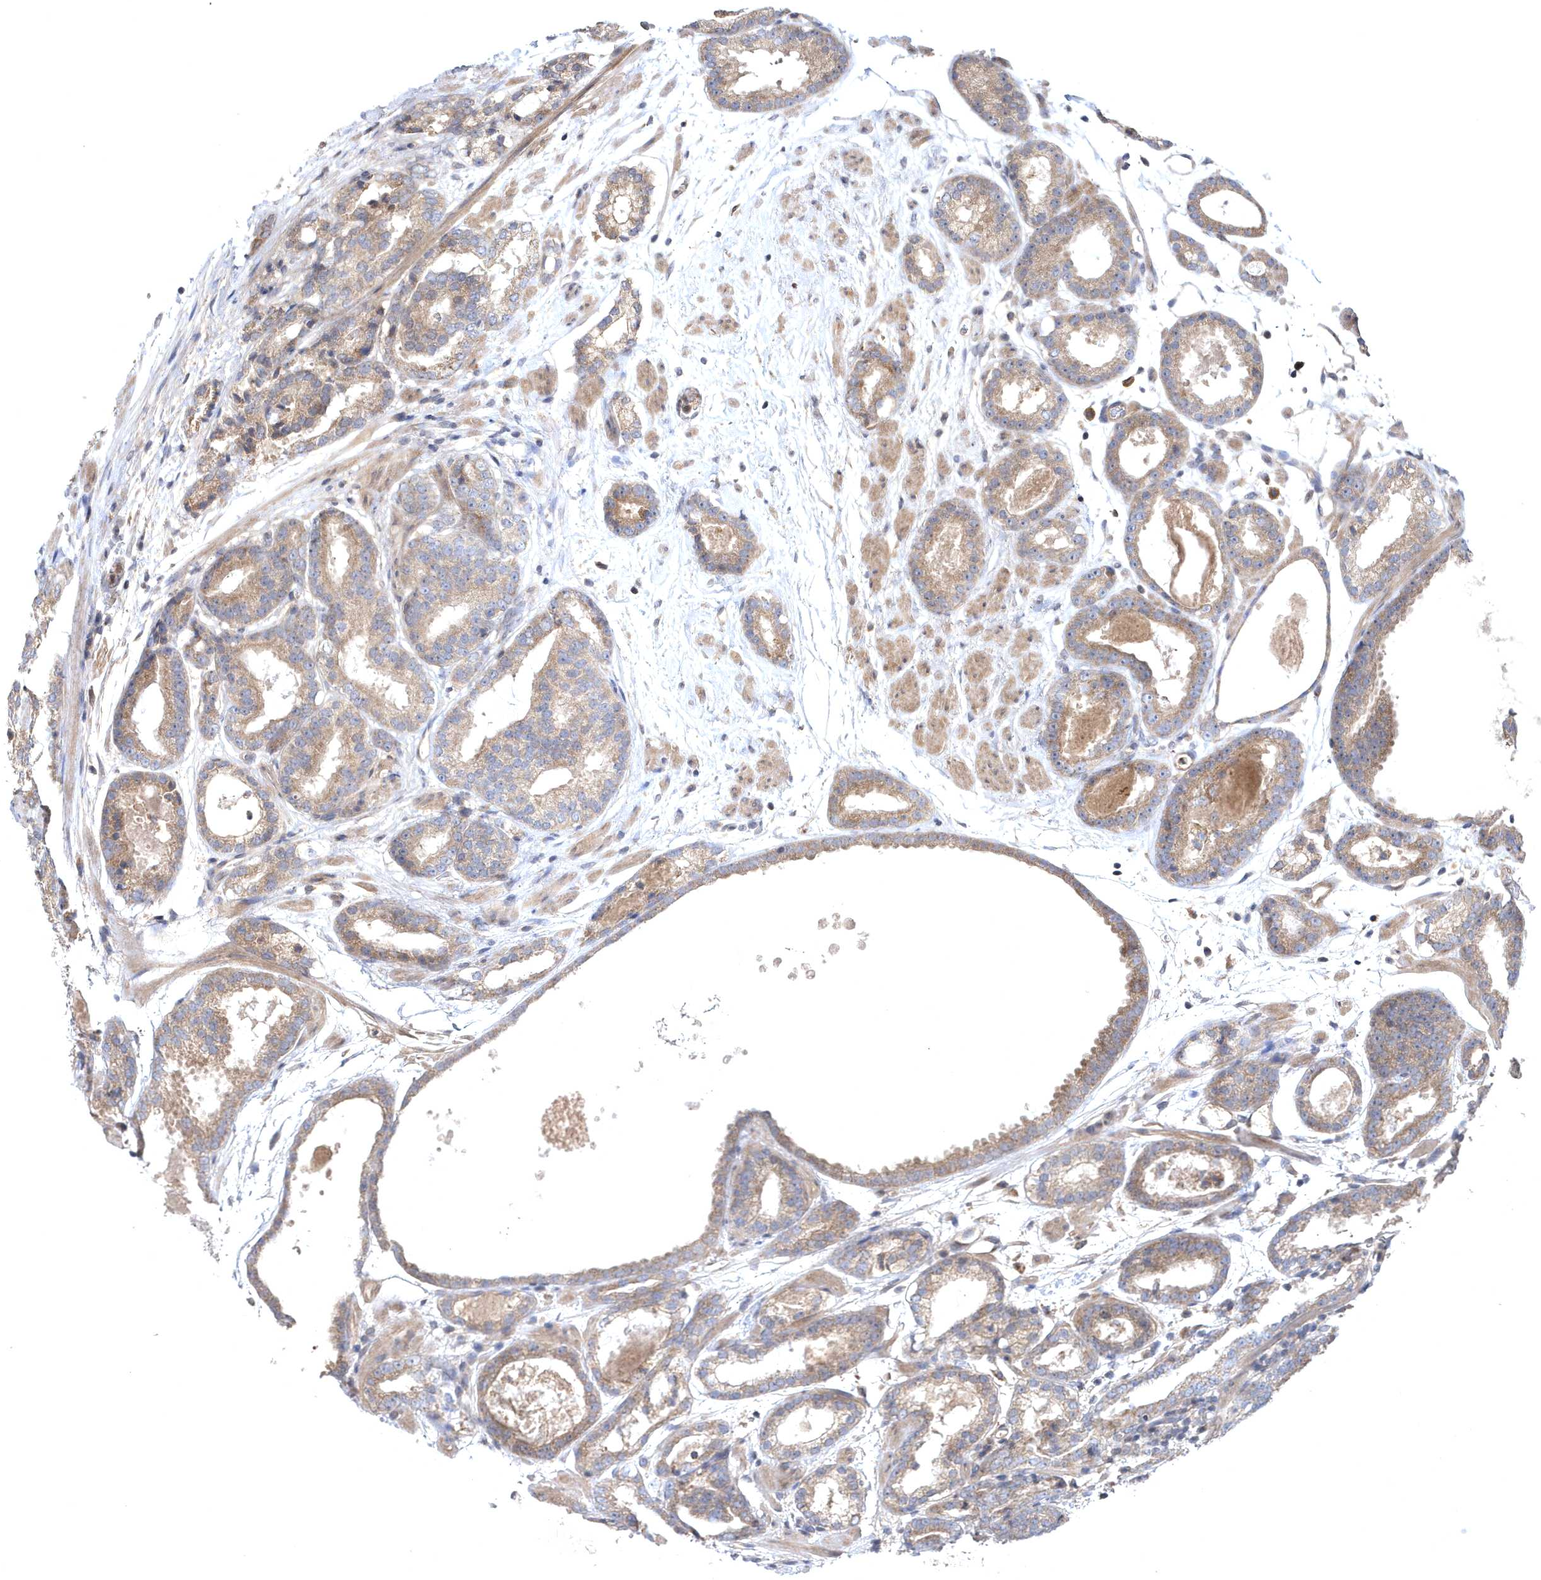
{"staining": {"intensity": "moderate", "quantity": ">75%", "location": "cytoplasmic/membranous"}, "tissue": "prostate cancer", "cell_type": "Tumor cells", "image_type": "cancer", "snomed": [{"axis": "morphology", "description": "Adenocarcinoma, Low grade"}, {"axis": "topography", "description": "Prostate"}], "caption": "Moderate cytoplasmic/membranous positivity is identified in about >75% of tumor cells in prostate low-grade adenocarcinoma.", "gene": "HMGCS1", "patient": {"sex": "male", "age": 69}}